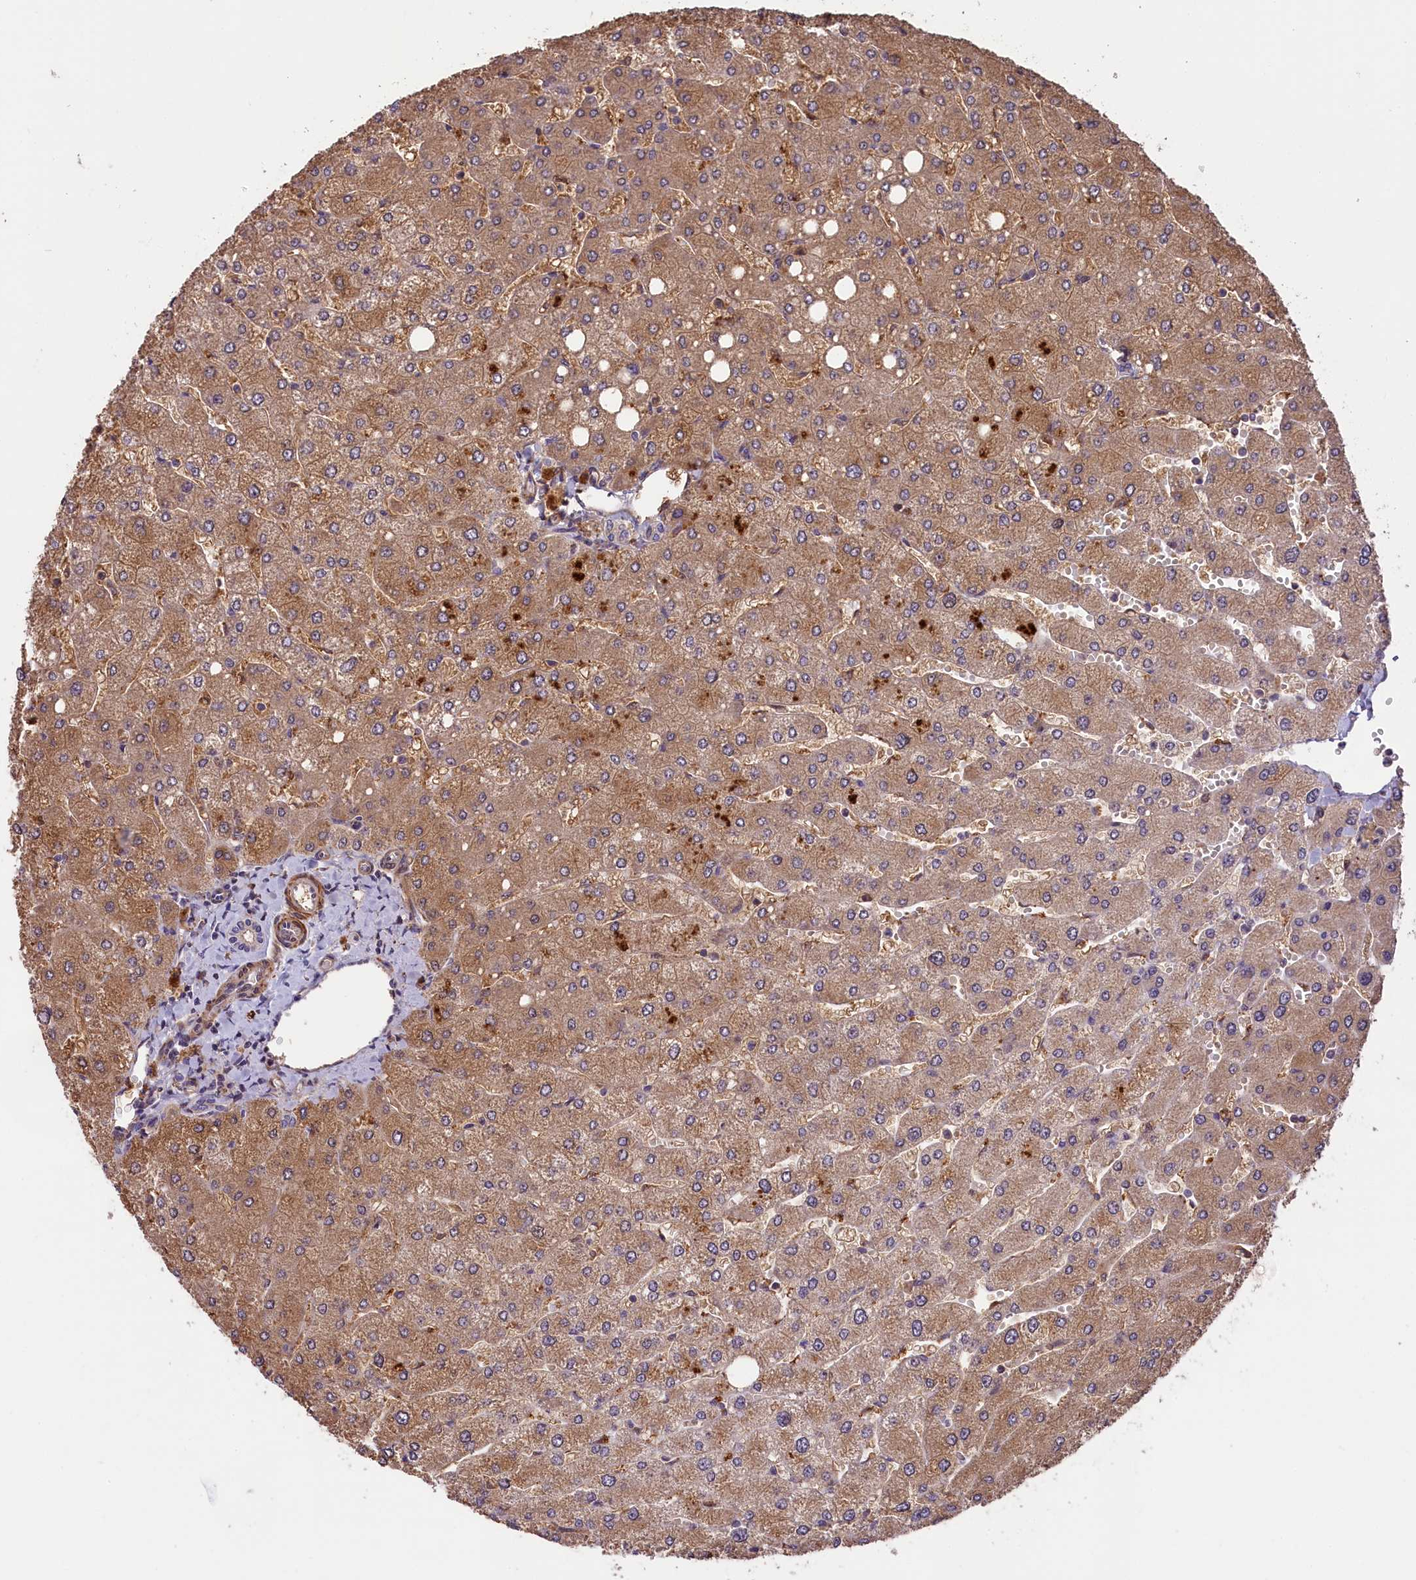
{"staining": {"intensity": "negative", "quantity": "none", "location": "none"}, "tissue": "liver", "cell_type": "Cholangiocytes", "image_type": "normal", "snomed": [{"axis": "morphology", "description": "Normal tissue, NOS"}, {"axis": "topography", "description": "Liver"}], "caption": "Immunohistochemistry (IHC) of unremarkable liver exhibits no staining in cholangiocytes. (IHC, brightfield microscopy, high magnification).", "gene": "DNAJB9", "patient": {"sex": "male", "age": 55}}